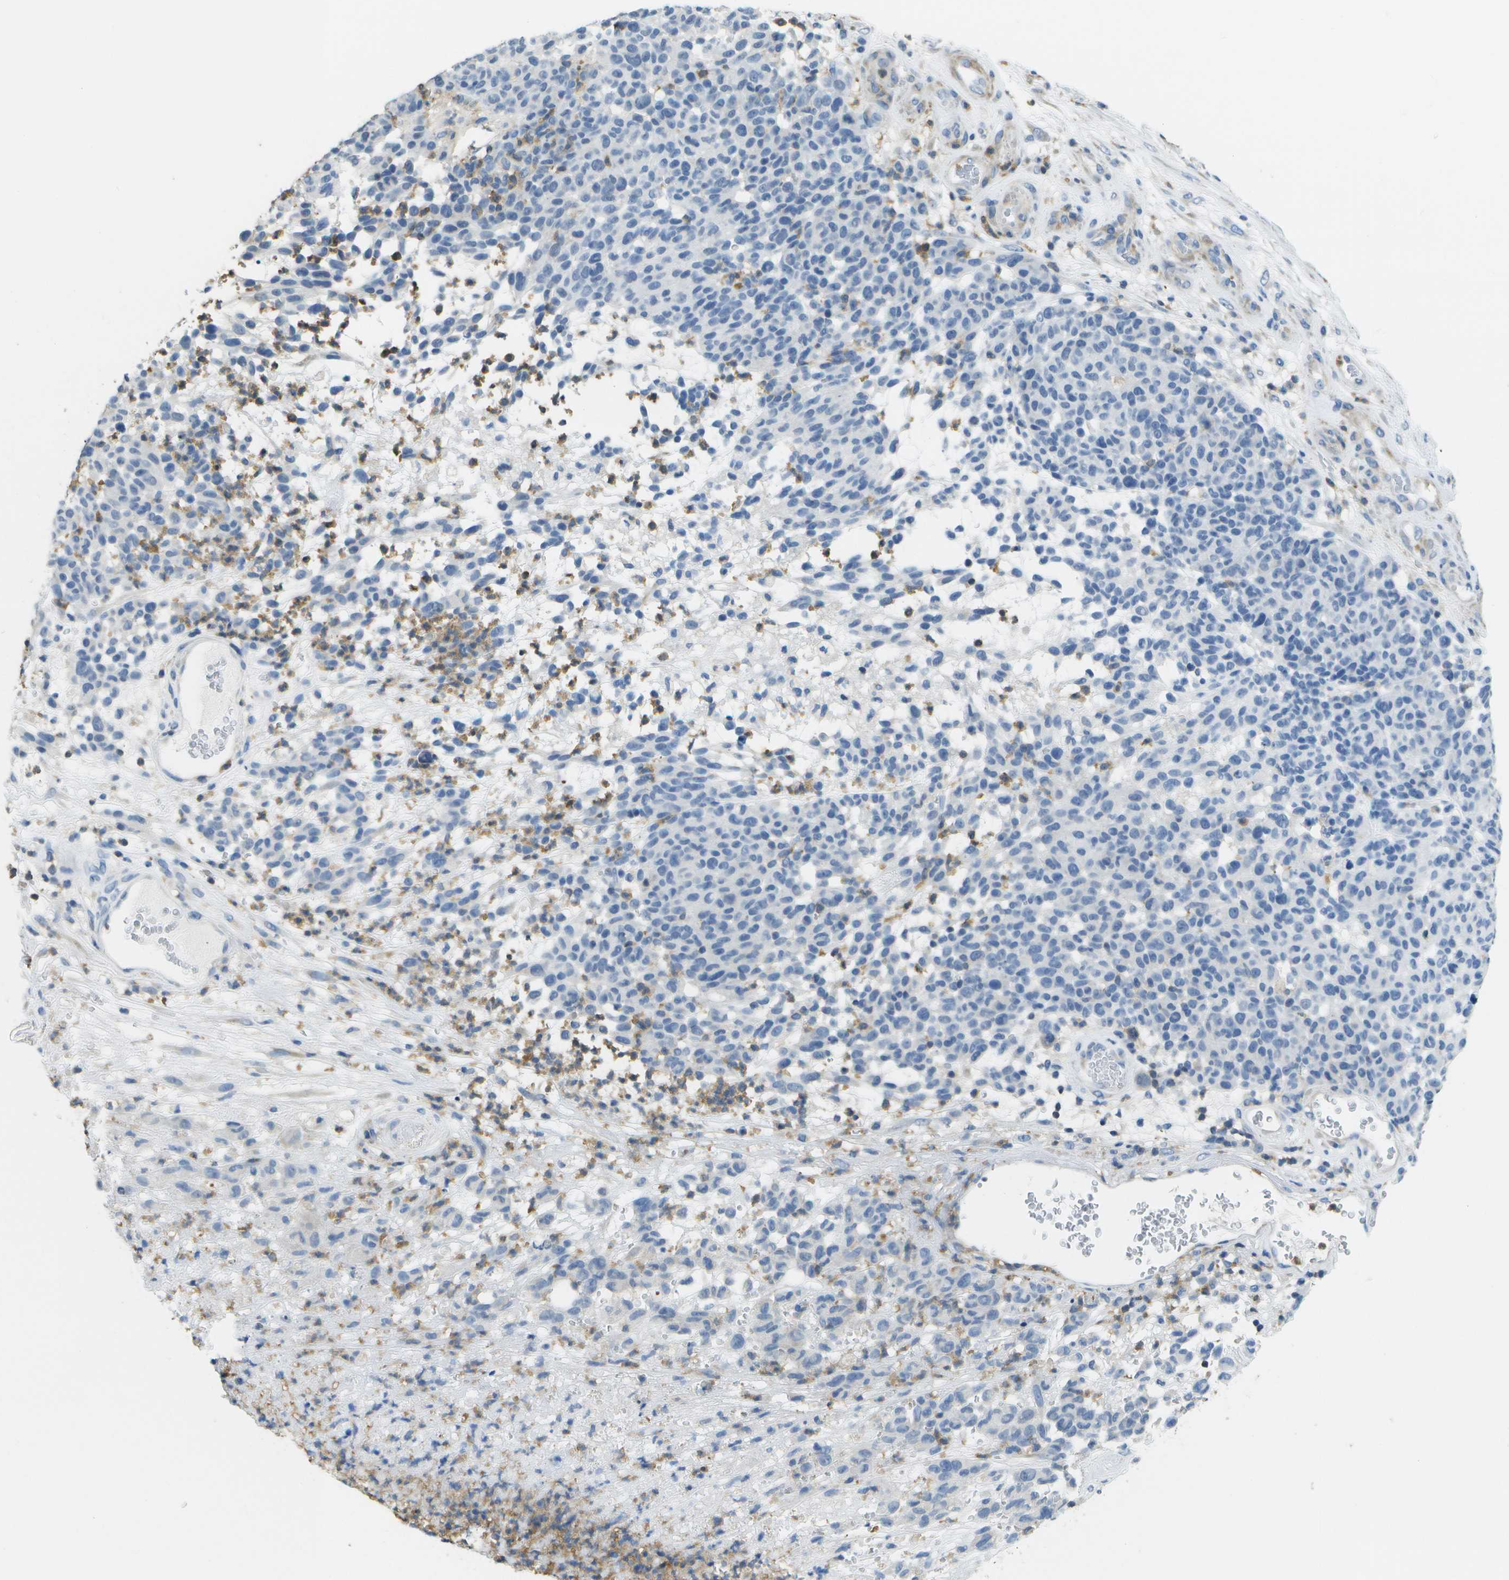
{"staining": {"intensity": "negative", "quantity": "none", "location": "none"}, "tissue": "melanoma", "cell_type": "Tumor cells", "image_type": "cancer", "snomed": [{"axis": "morphology", "description": "Malignant melanoma, NOS"}, {"axis": "topography", "description": "Skin"}], "caption": "A histopathology image of melanoma stained for a protein shows no brown staining in tumor cells.", "gene": "RCSD1", "patient": {"sex": "male", "age": 59}}